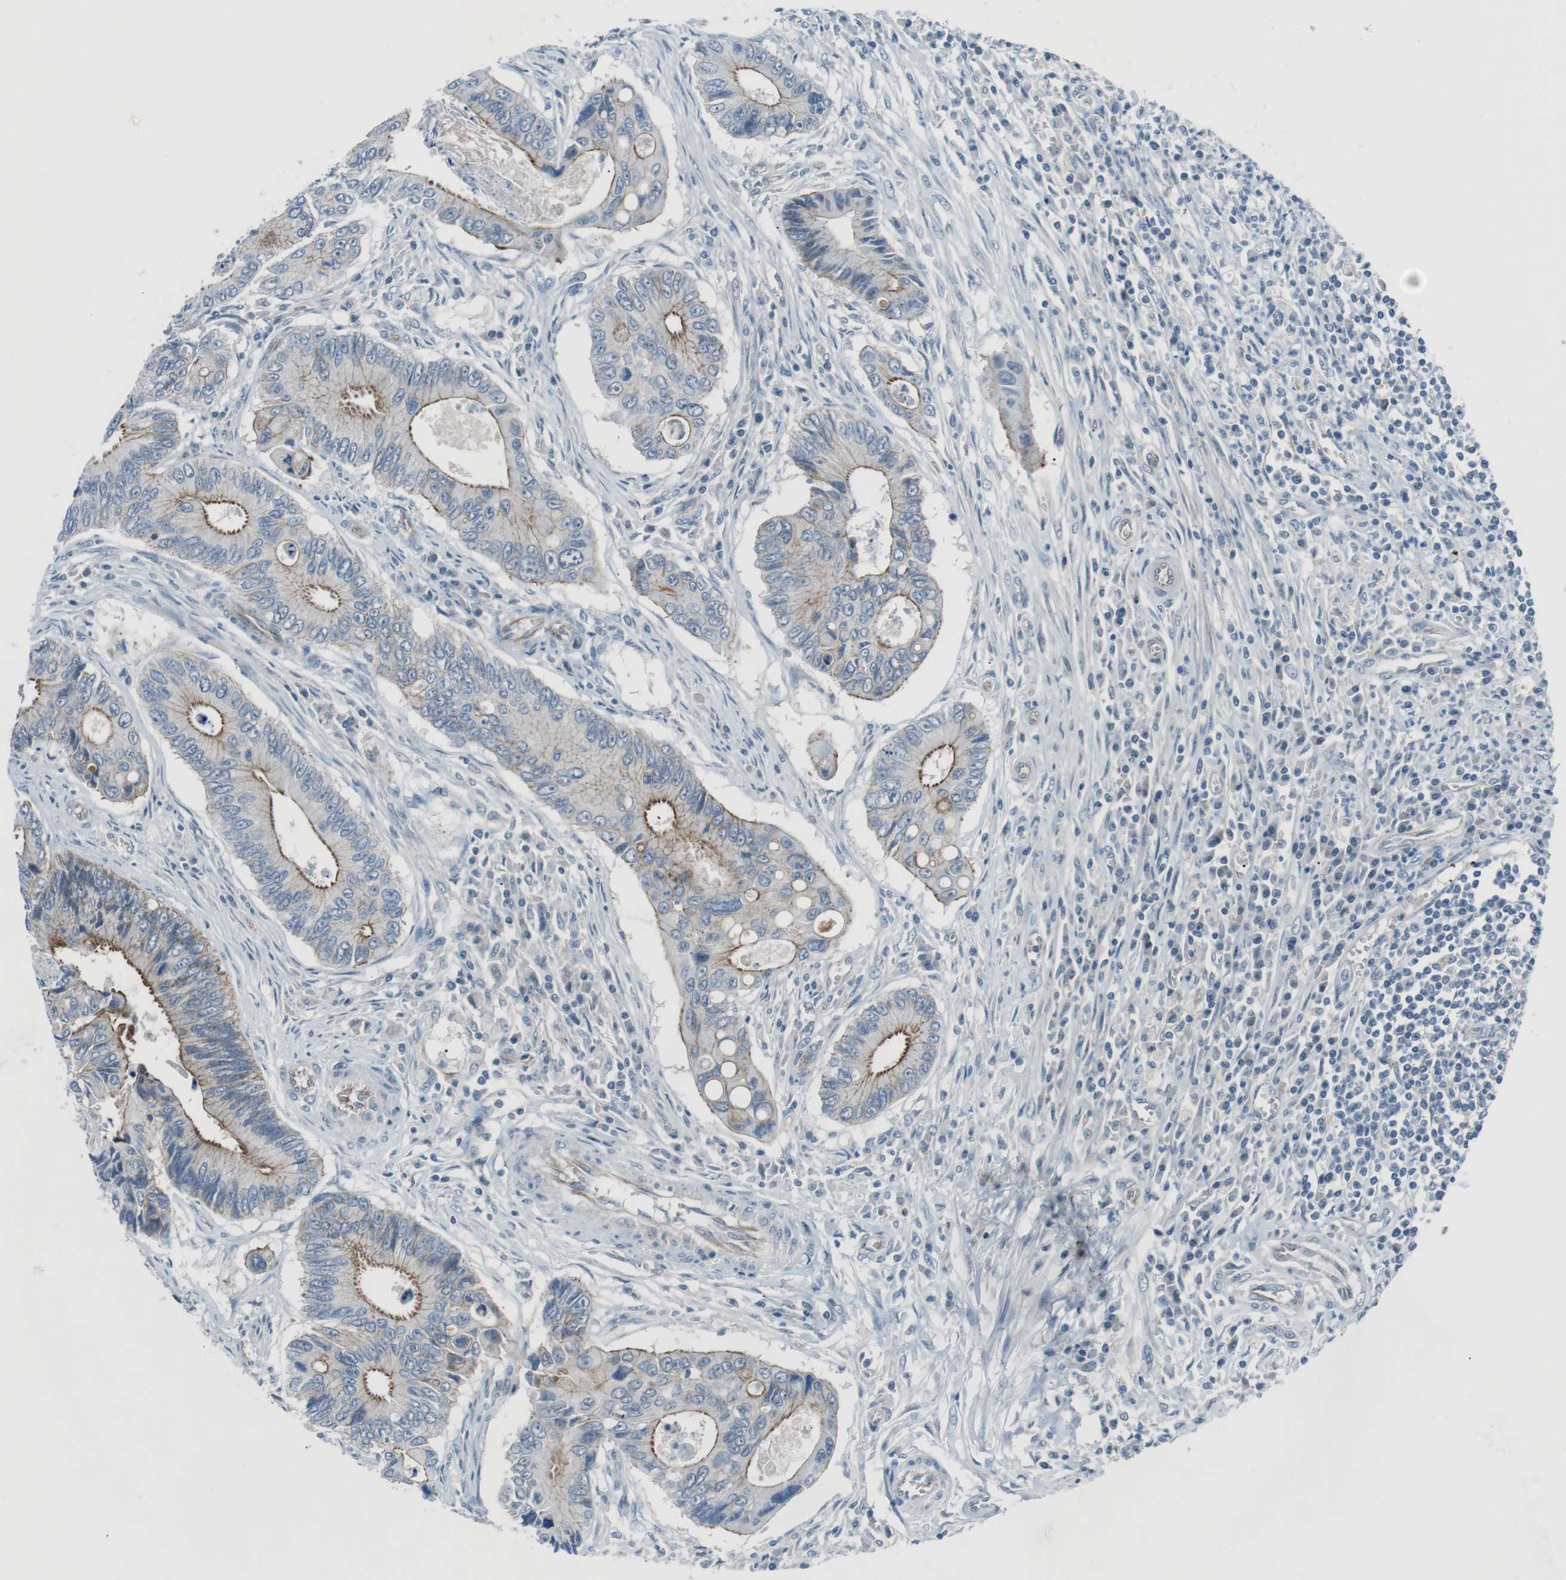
{"staining": {"intensity": "moderate", "quantity": "<25%", "location": "cytoplasmic/membranous"}, "tissue": "colorectal cancer", "cell_type": "Tumor cells", "image_type": "cancer", "snomed": [{"axis": "morphology", "description": "Inflammation, NOS"}, {"axis": "morphology", "description": "Adenocarcinoma, NOS"}, {"axis": "topography", "description": "Colon"}], "caption": "A histopathology image of colorectal cancer (adenocarcinoma) stained for a protein demonstrates moderate cytoplasmic/membranous brown staining in tumor cells.", "gene": "SPTA1", "patient": {"sex": "male", "age": 72}}